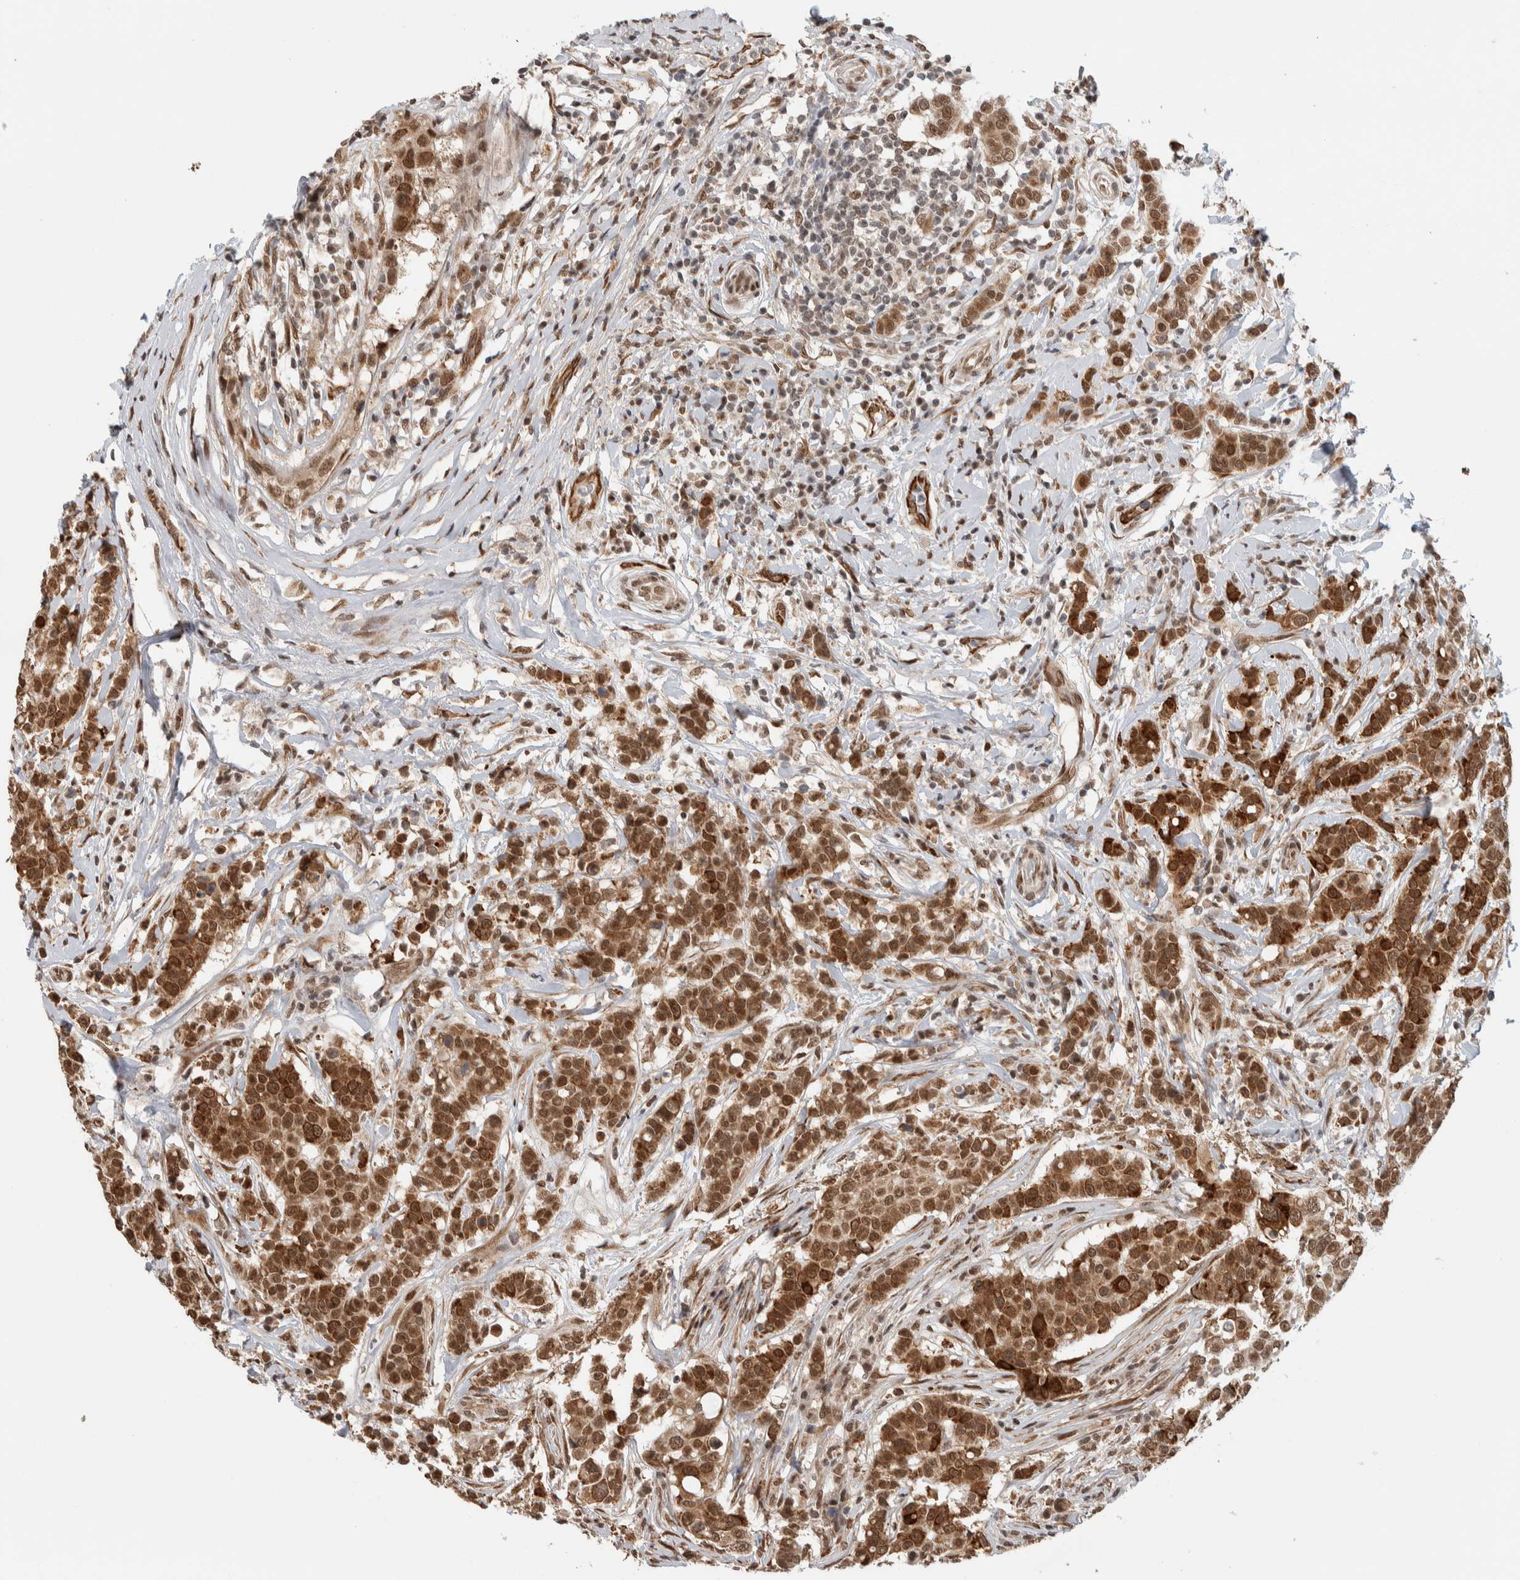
{"staining": {"intensity": "strong", "quantity": ">75%", "location": "cytoplasmic/membranous,nuclear"}, "tissue": "breast cancer", "cell_type": "Tumor cells", "image_type": "cancer", "snomed": [{"axis": "morphology", "description": "Duct carcinoma"}, {"axis": "topography", "description": "Breast"}], "caption": "A high-resolution histopathology image shows IHC staining of infiltrating ductal carcinoma (breast), which exhibits strong cytoplasmic/membranous and nuclear expression in approximately >75% of tumor cells.", "gene": "TNRC18", "patient": {"sex": "female", "age": 27}}